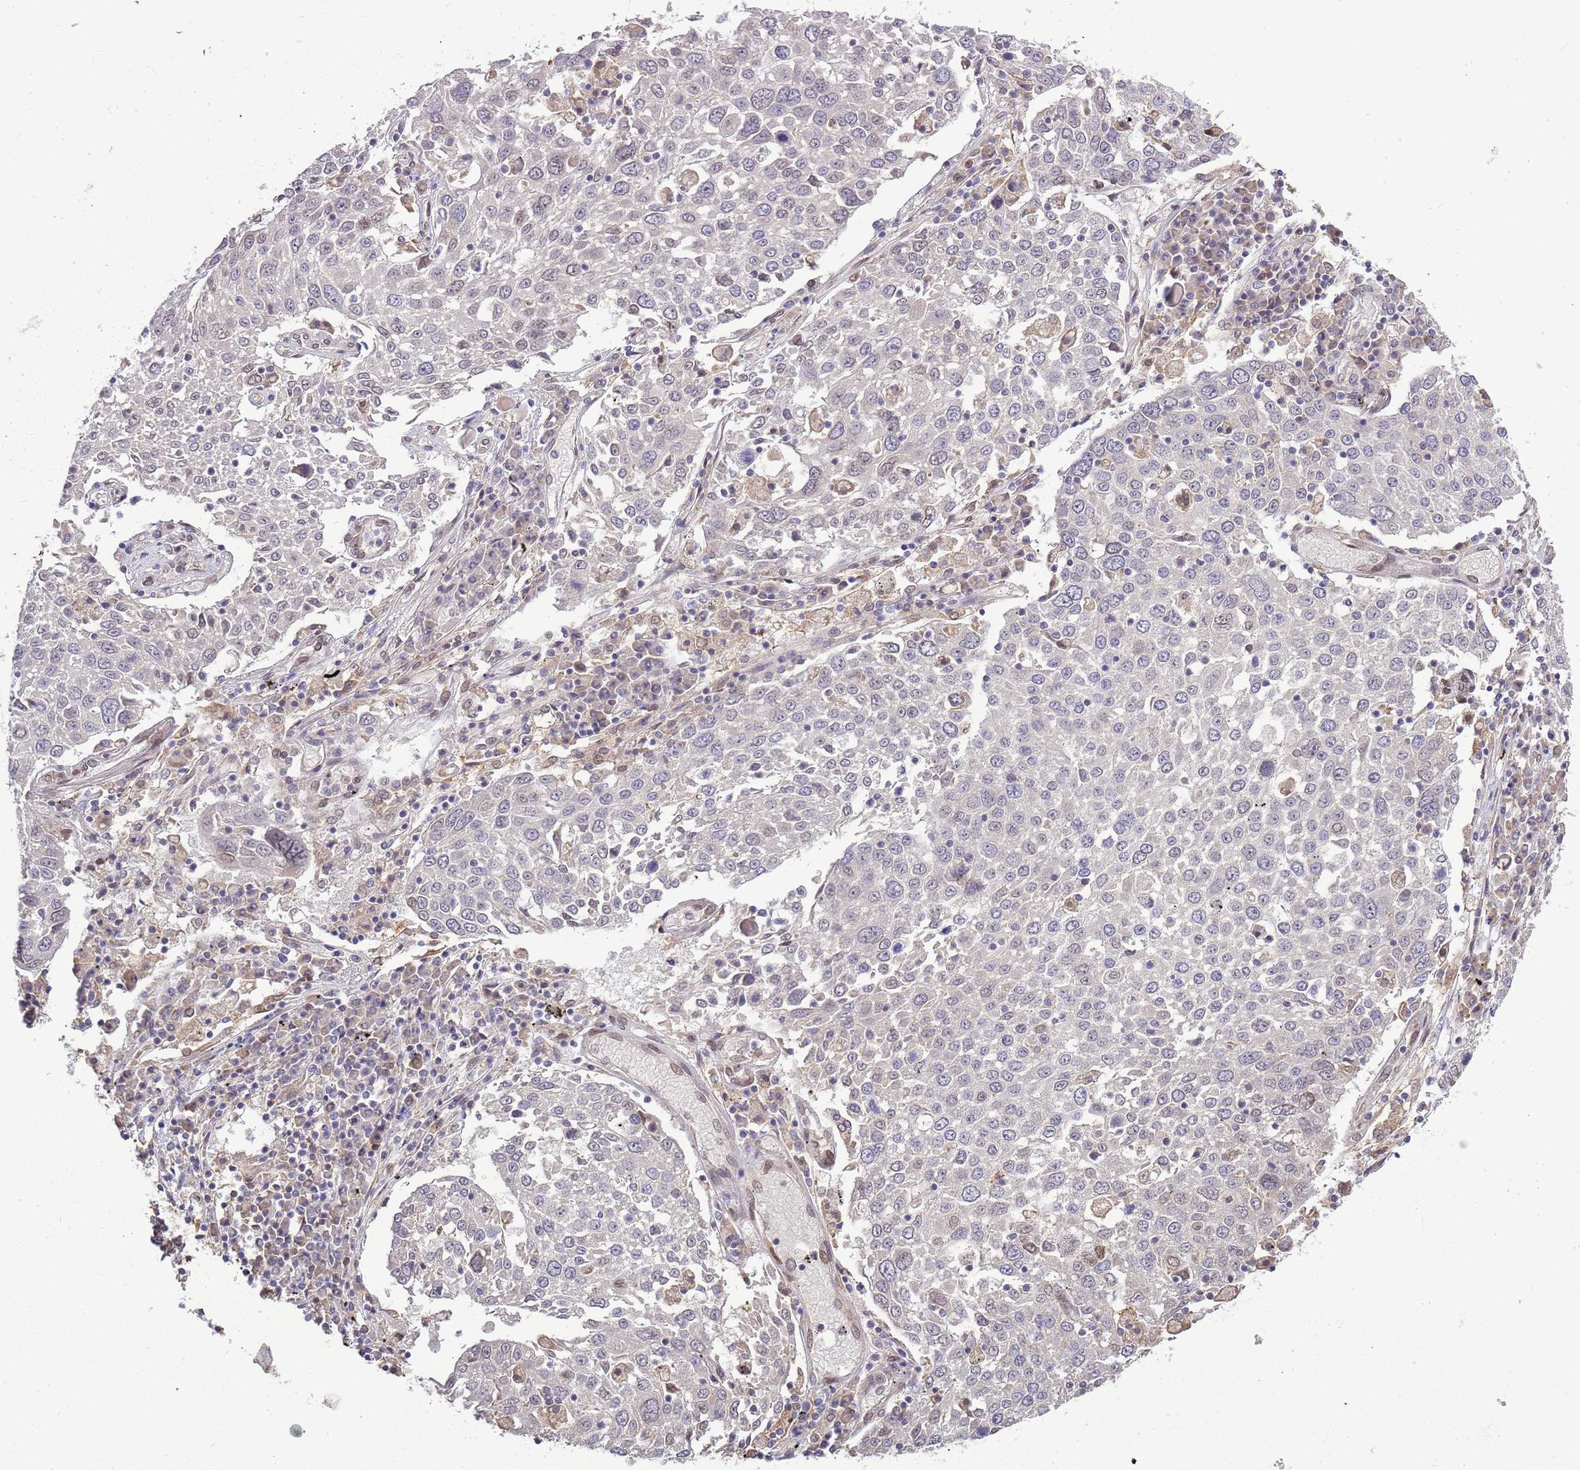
{"staining": {"intensity": "negative", "quantity": "none", "location": "none"}, "tissue": "lung cancer", "cell_type": "Tumor cells", "image_type": "cancer", "snomed": [{"axis": "morphology", "description": "Squamous cell carcinoma, NOS"}, {"axis": "topography", "description": "Lung"}], "caption": "High power microscopy micrograph of an IHC histopathology image of lung squamous cell carcinoma, revealing no significant positivity in tumor cells. (DAB IHC with hematoxylin counter stain).", "gene": "ZNF665", "patient": {"sex": "male", "age": 65}}